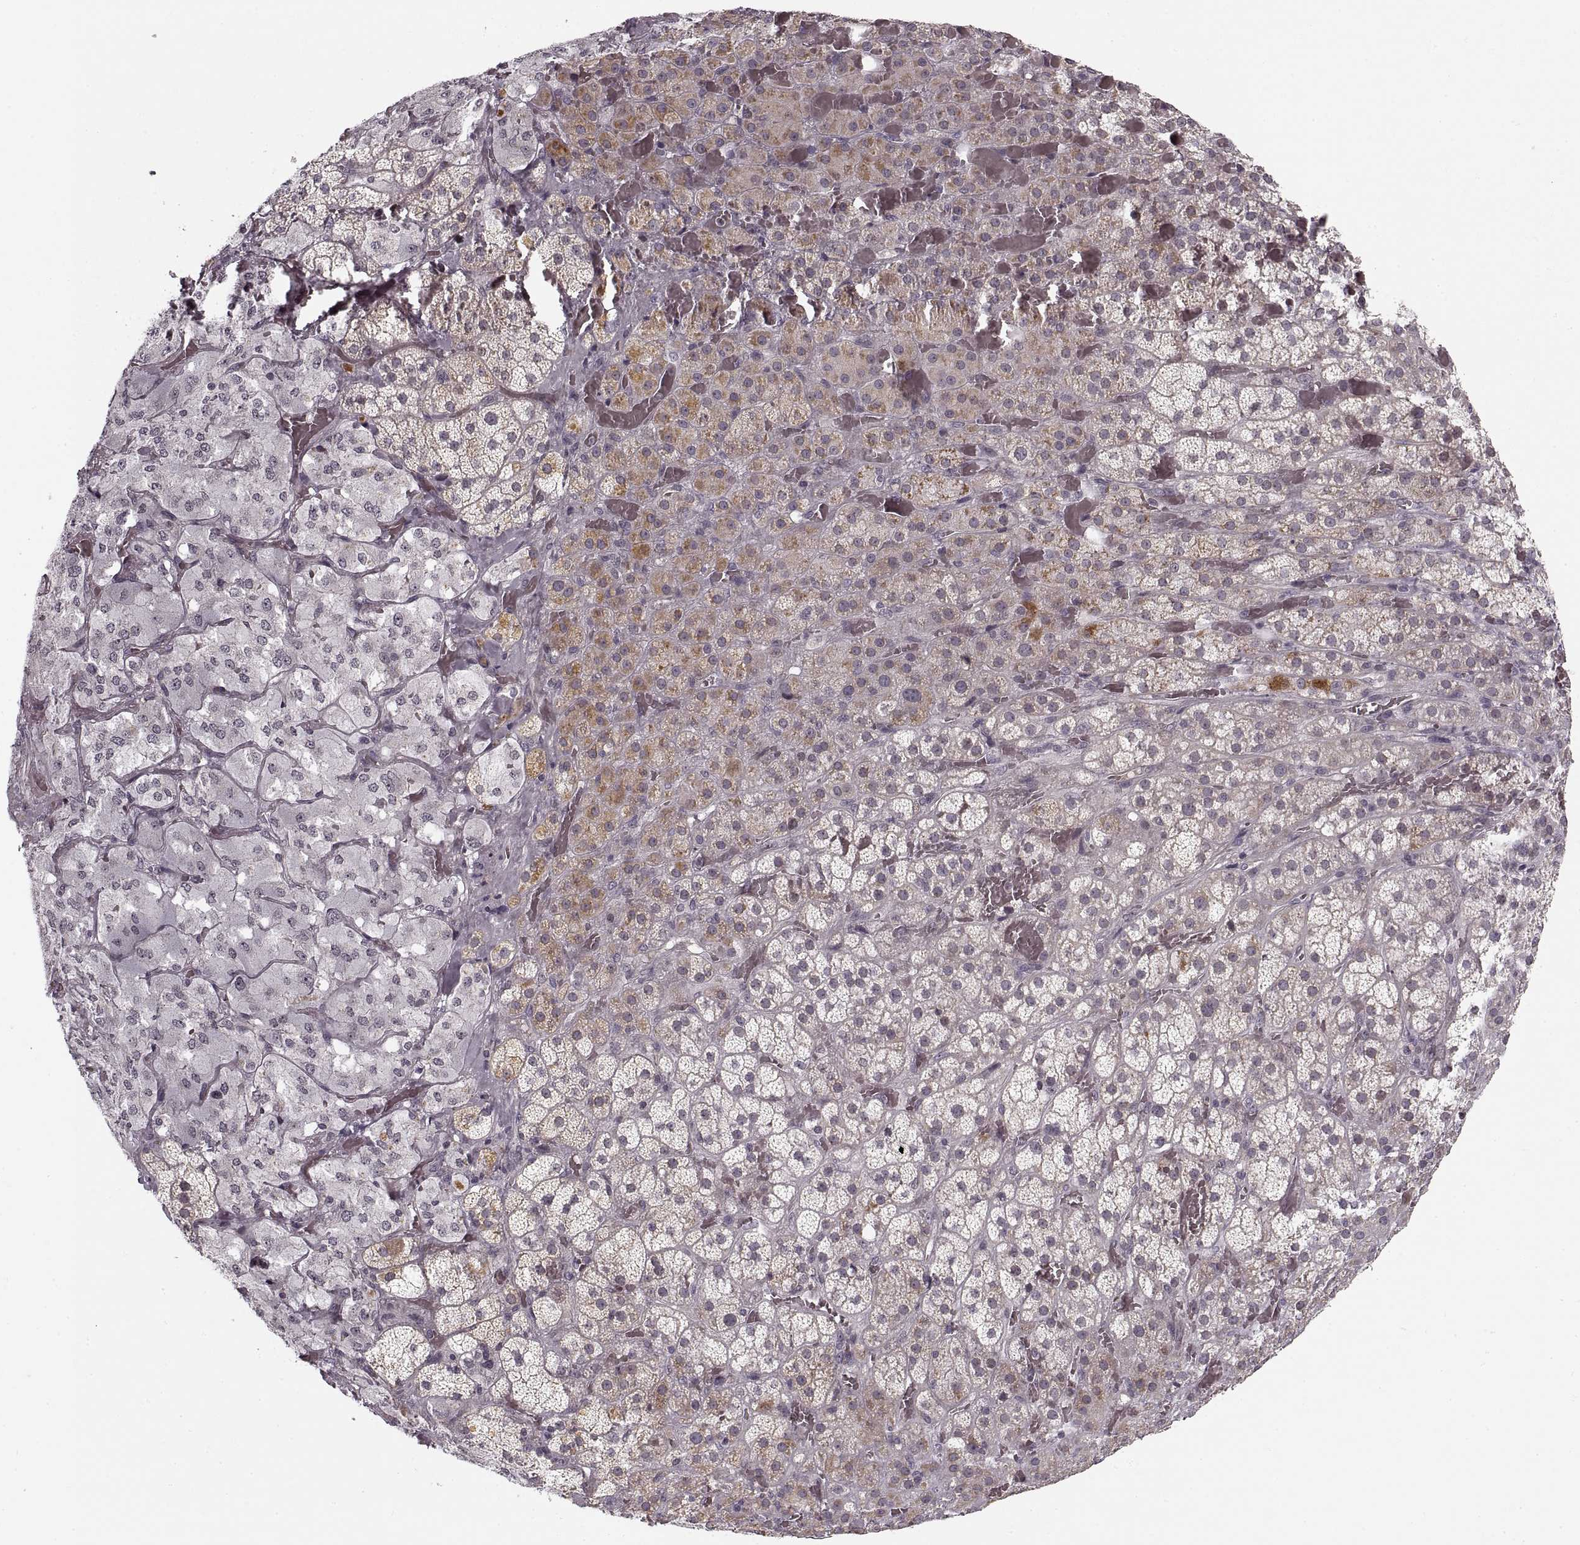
{"staining": {"intensity": "weak", "quantity": "<25%", "location": "cytoplasmic/membranous"}, "tissue": "adrenal gland", "cell_type": "Glandular cells", "image_type": "normal", "snomed": [{"axis": "morphology", "description": "Normal tissue, NOS"}, {"axis": "topography", "description": "Adrenal gland"}], "caption": "IHC histopathology image of benign adrenal gland: human adrenal gland stained with DAB (3,3'-diaminobenzidine) displays no significant protein staining in glandular cells.", "gene": "ASIC3", "patient": {"sex": "male", "age": 57}}